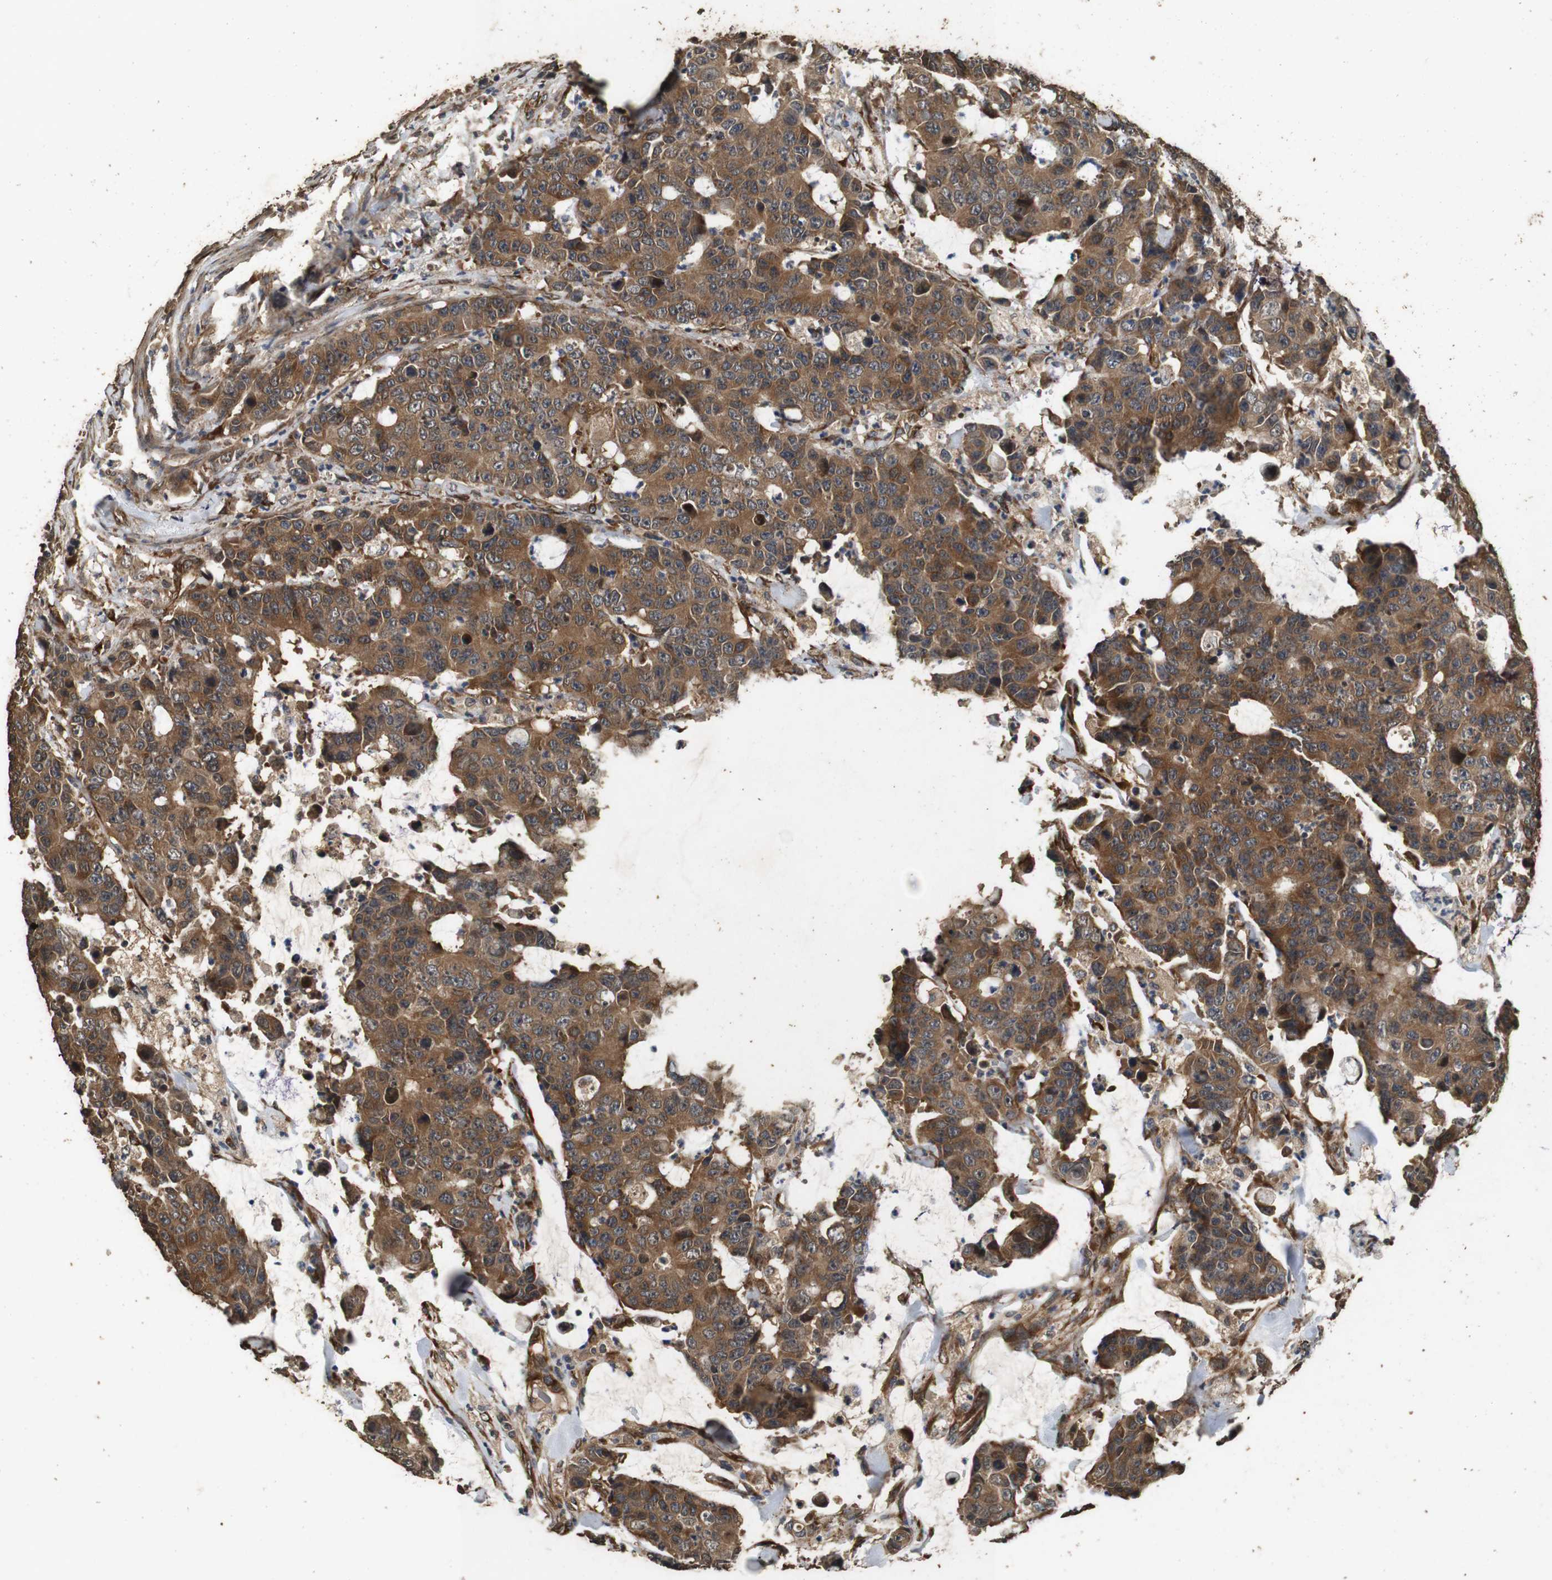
{"staining": {"intensity": "moderate", "quantity": ">75%", "location": "cytoplasmic/membranous"}, "tissue": "colorectal cancer", "cell_type": "Tumor cells", "image_type": "cancer", "snomed": [{"axis": "morphology", "description": "Adenocarcinoma, NOS"}, {"axis": "topography", "description": "Colon"}], "caption": "The image shows a brown stain indicating the presence of a protein in the cytoplasmic/membranous of tumor cells in colorectal cancer (adenocarcinoma). Using DAB (3,3'-diaminobenzidine) (brown) and hematoxylin (blue) stains, captured at high magnification using brightfield microscopy.", "gene": "CNPY4", "patient": {"sex": "female", "age": 86}}